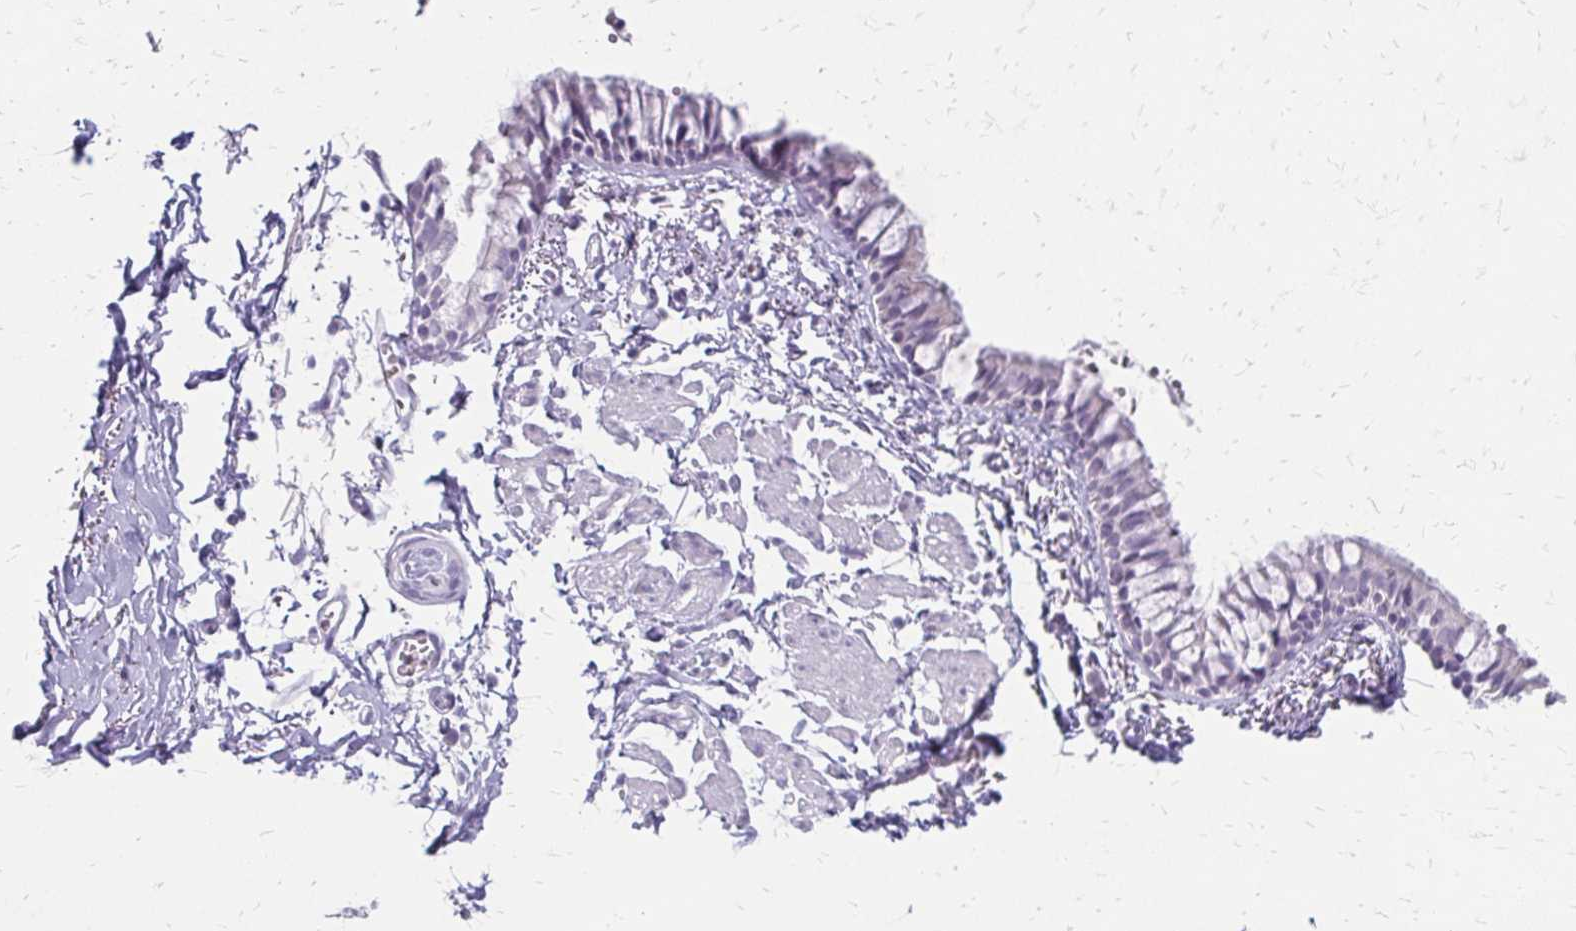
{"staining": {"intensity": "negative", "quantity": "none", "location": "none"}, "tissue": "bronchus", "cell_type": "Respiratory epithelial cells", "image_type": "normal", "snomed": [{"axis": "morphology", "description": "Normal tissue, NOS"}, {"axis": "topography", "description": "Cartilage tissue"}, {"axis": "topography", "description": "Bronchus"}, {"axis": "topography", "description": "Peripheral nerve tissue"}], "caption": "Immunohistochemical staining of unremarkable human bronchus exhibits no significant staining in respiratory epithelial cells.", "gene": "ACP5", "patient": {"sex": "female", "age": 59}}